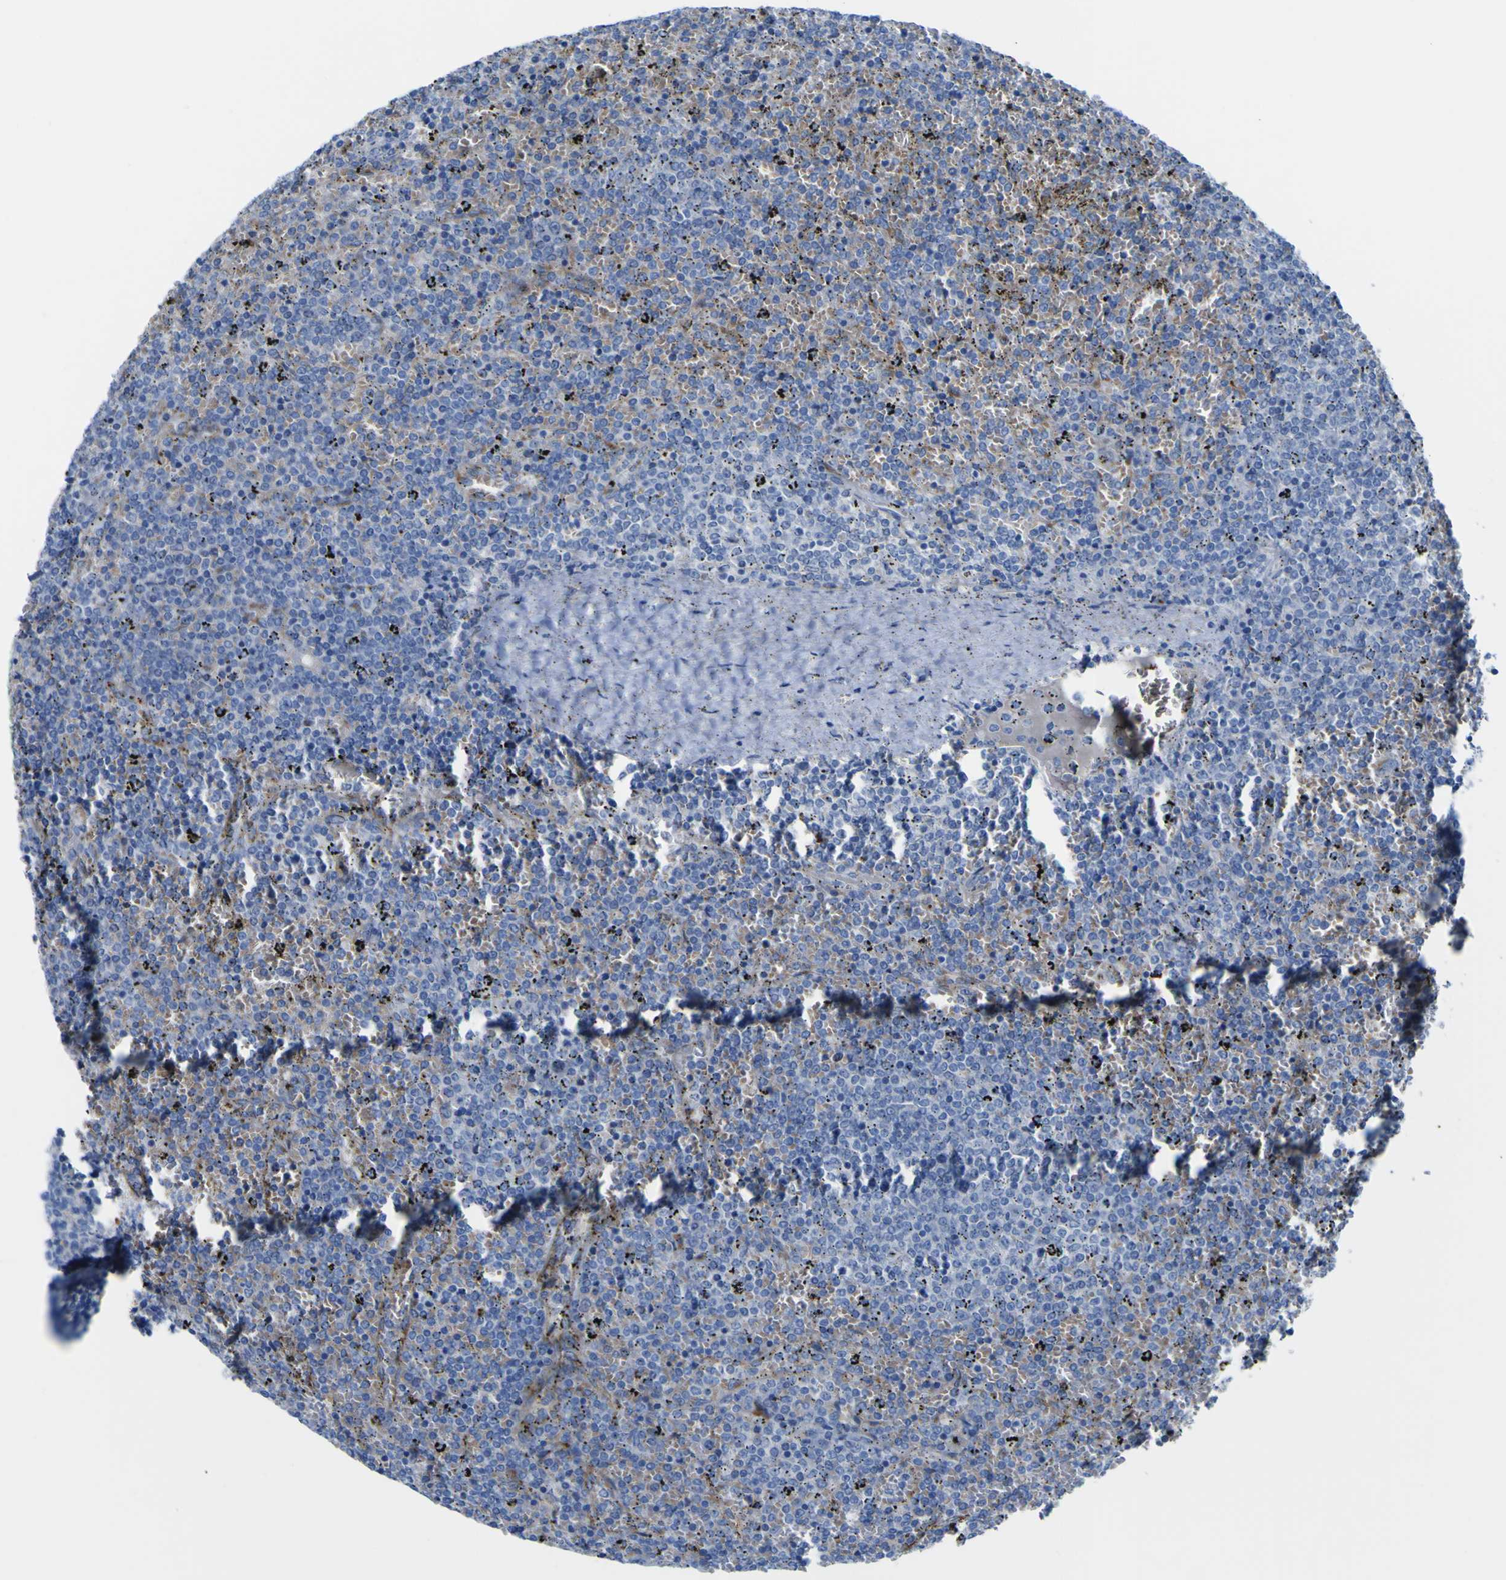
{"staining": {"intensity": "negative", "quantity": "none", "location": "none"}, "tissue": "lymphoma", "cell_type": "Tumor cells", "image_type": "cancer", "snomed": [{"axis": "morphology", "description": "Malignant lymphoma, non-Hodgkin's type, Low grade"}, {"axis": "topography", "description": "Spleen"}], "caption": "Immunohistochemistry (IHC) photomicrograph of neoplastic tissue: human lymphoma stained with DAB (3,3'-diaminobenzidine) displays no significant protein expression in tumor cells.", "gene": "PTPRF", "patient": {"sex": "female", "age": 77}}